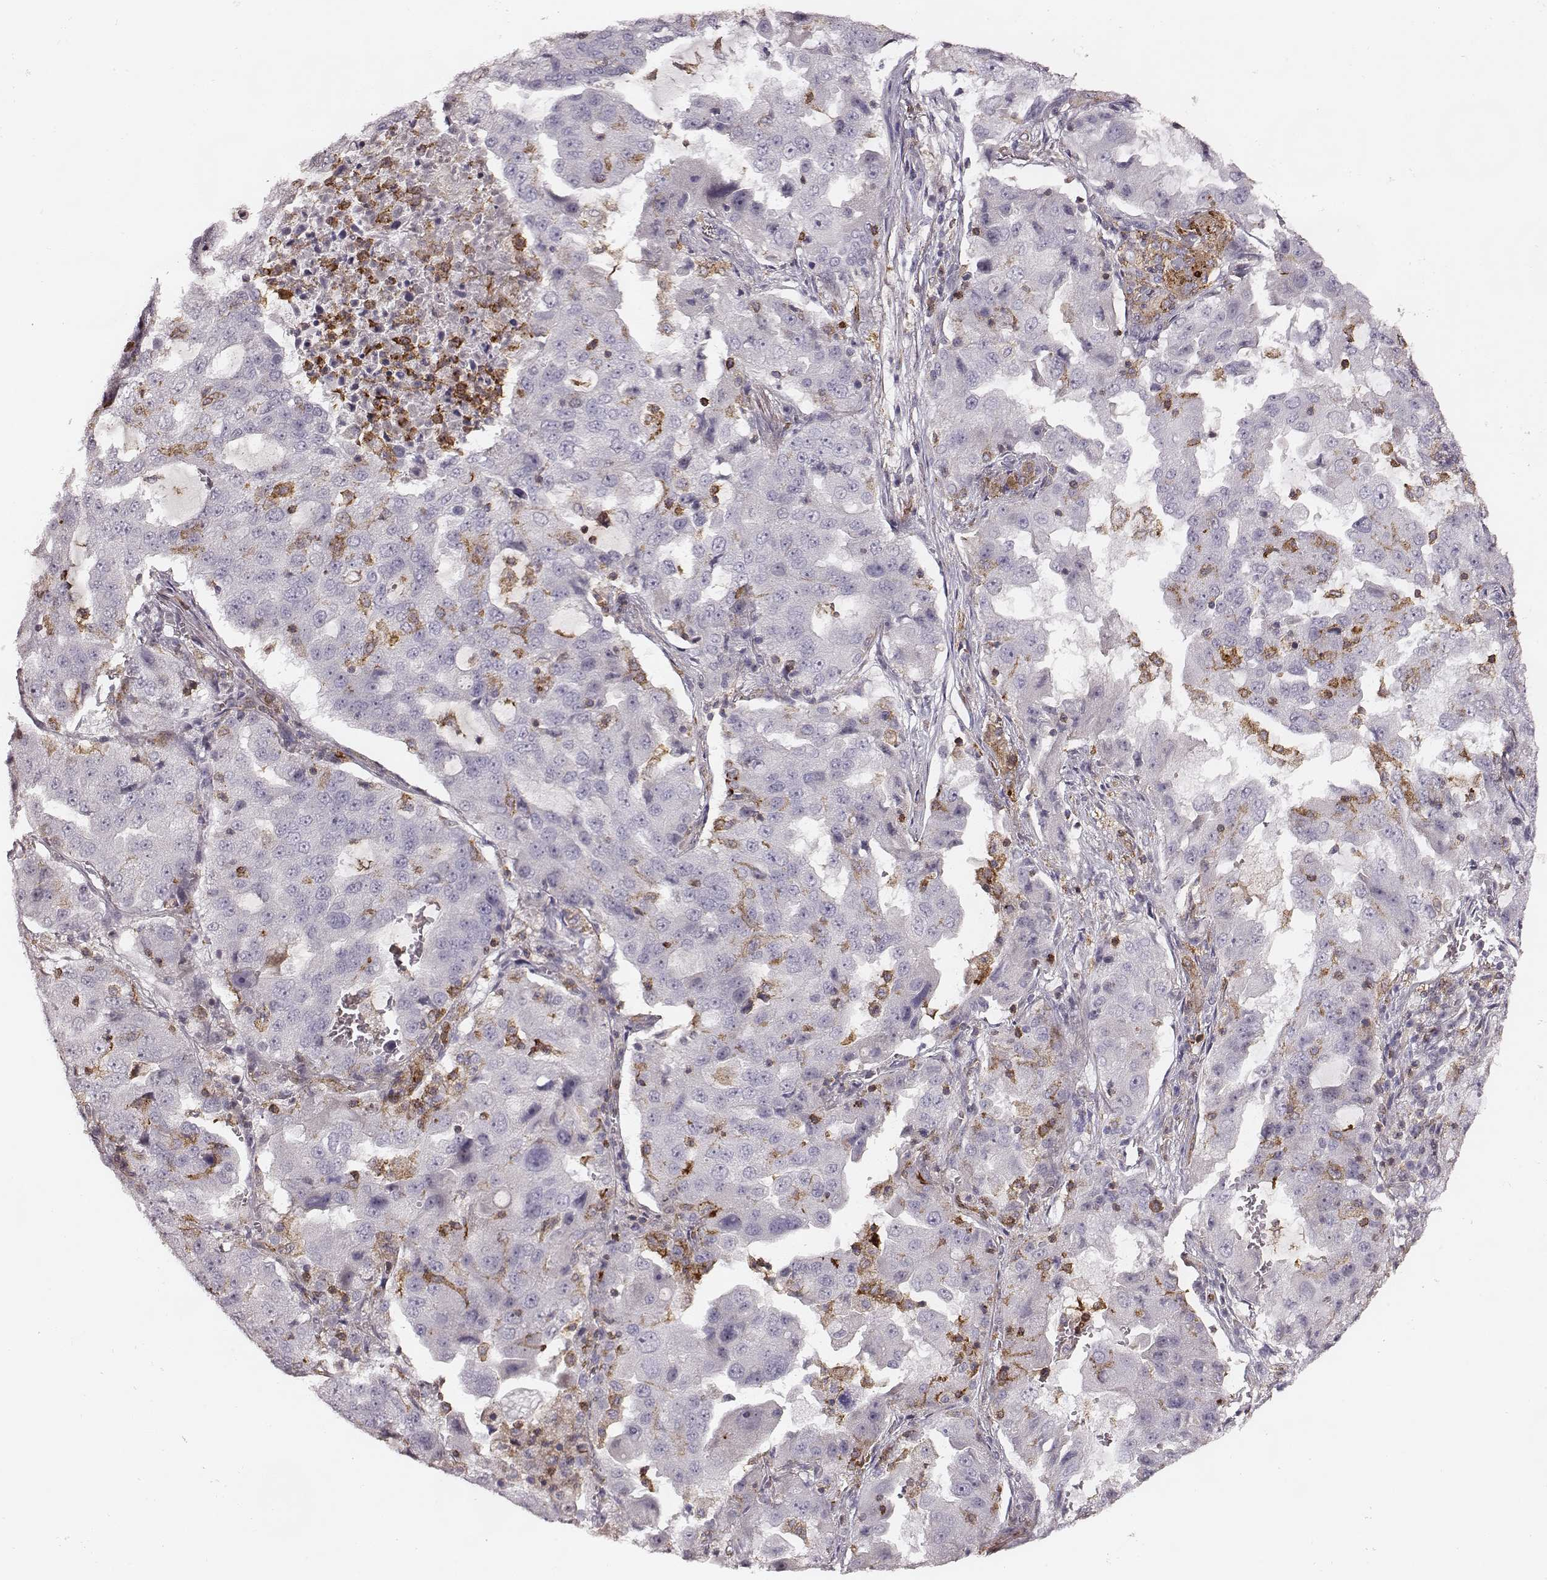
{"staining": {"intensity": "negative", "quantity": "none", "location": "none"}, "tissue": "lung cancer", "cell_type": "Tumor cells", "image_type": "cancer", "snomed": [{"axis": "morphology", "description": "Adenocarcinoma, NOS"}, {"axis": "topography", "description": "Lung"}], "caption": "Histopathology image shows no significant protein positivity in tumor cells of lung adenocarcinoma.", "gene": "ZYX", "patient": {"sex": "female", "age": 61}}